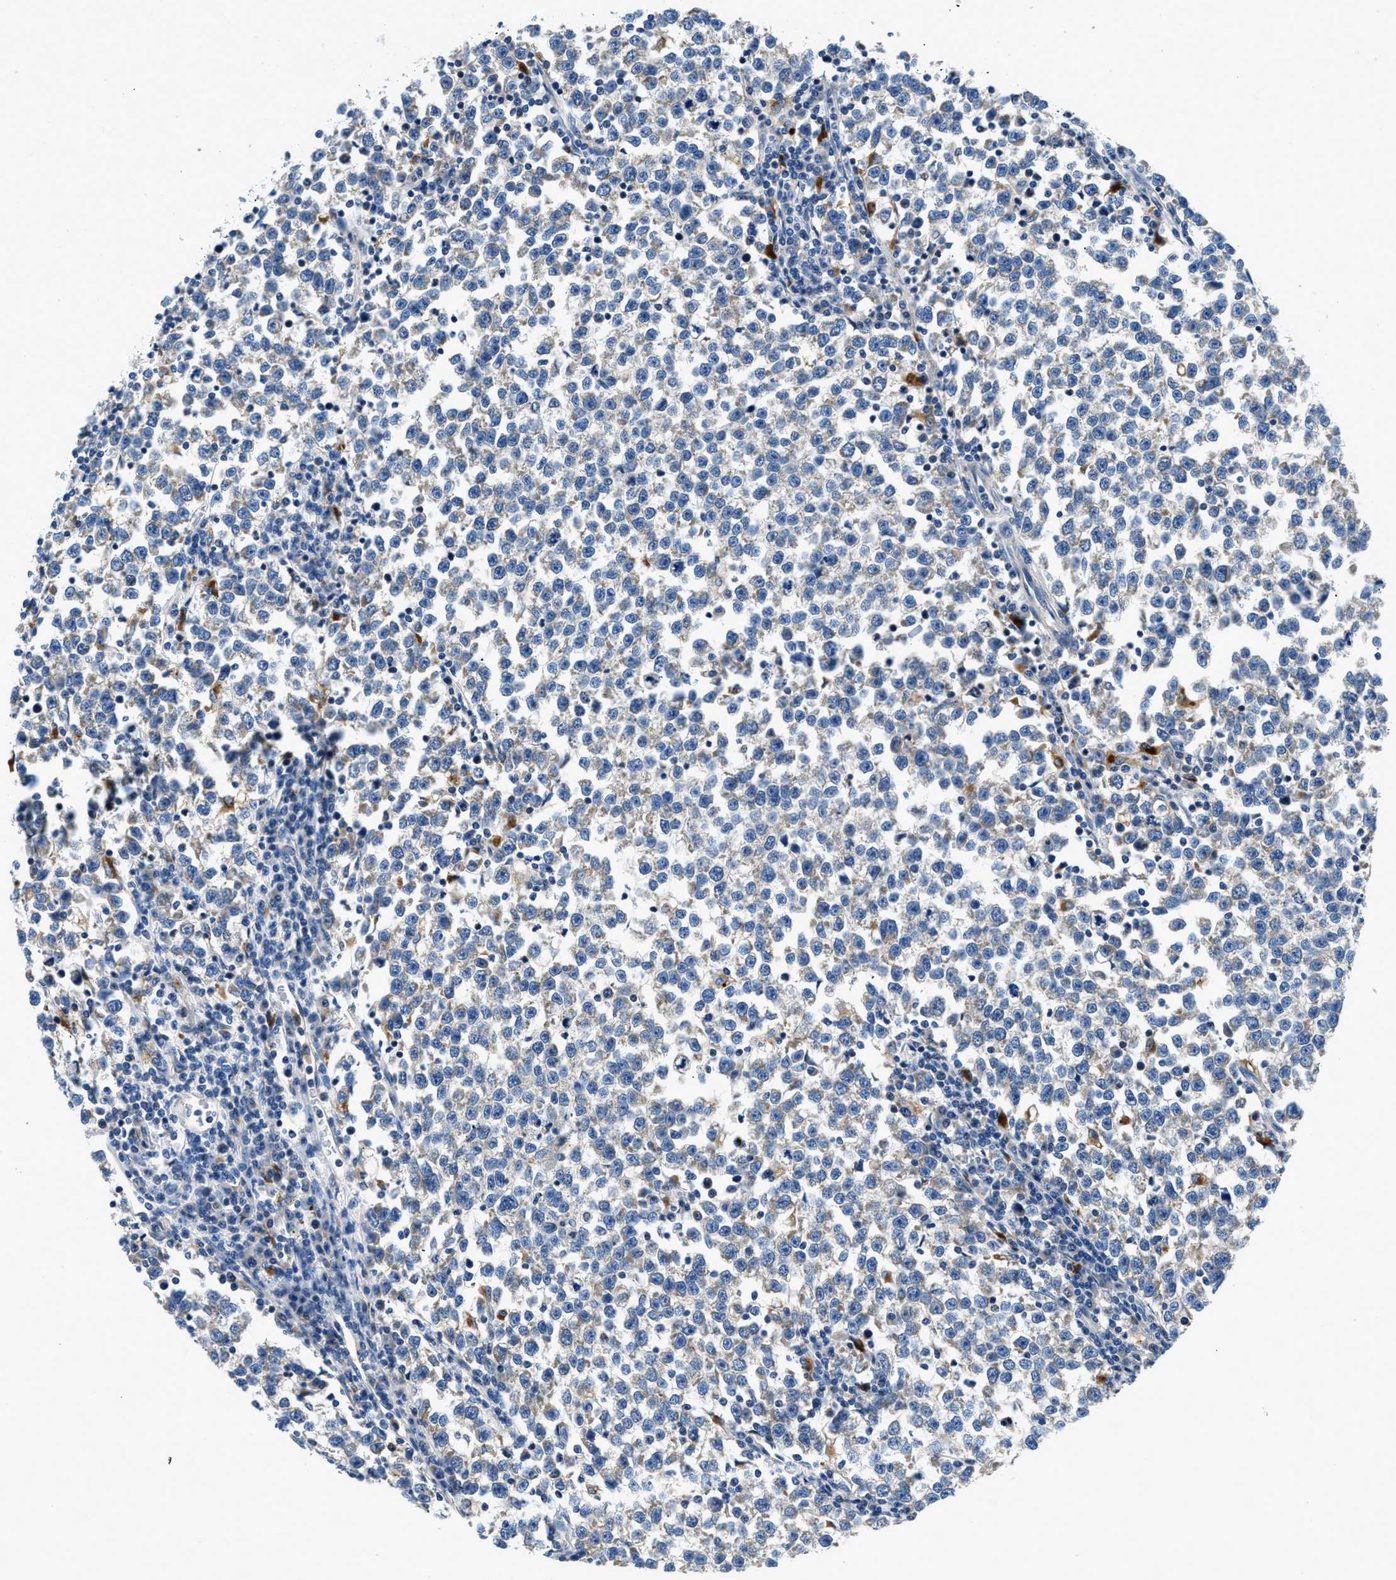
{"staining": {"intensity": "negative", "quantity": "none", "location": "none"}, "tissue": "testis cancer", "cell_type": "Tumor cells", "image_type": "cancer", "snomed": [{"axis": "morphology", "description": "Normal tissue, NOS"}, {"axis": "morphology", "description": "Seminoma, NOS"}, {"axis": "topography", "description": "Testis"}], "caption": "A micrograph of testis cancer stained for a protein reveals no brown staining in tumor cells.", "gene": "ADGRE3", "patient": {"sex": "male", "age": 43}}